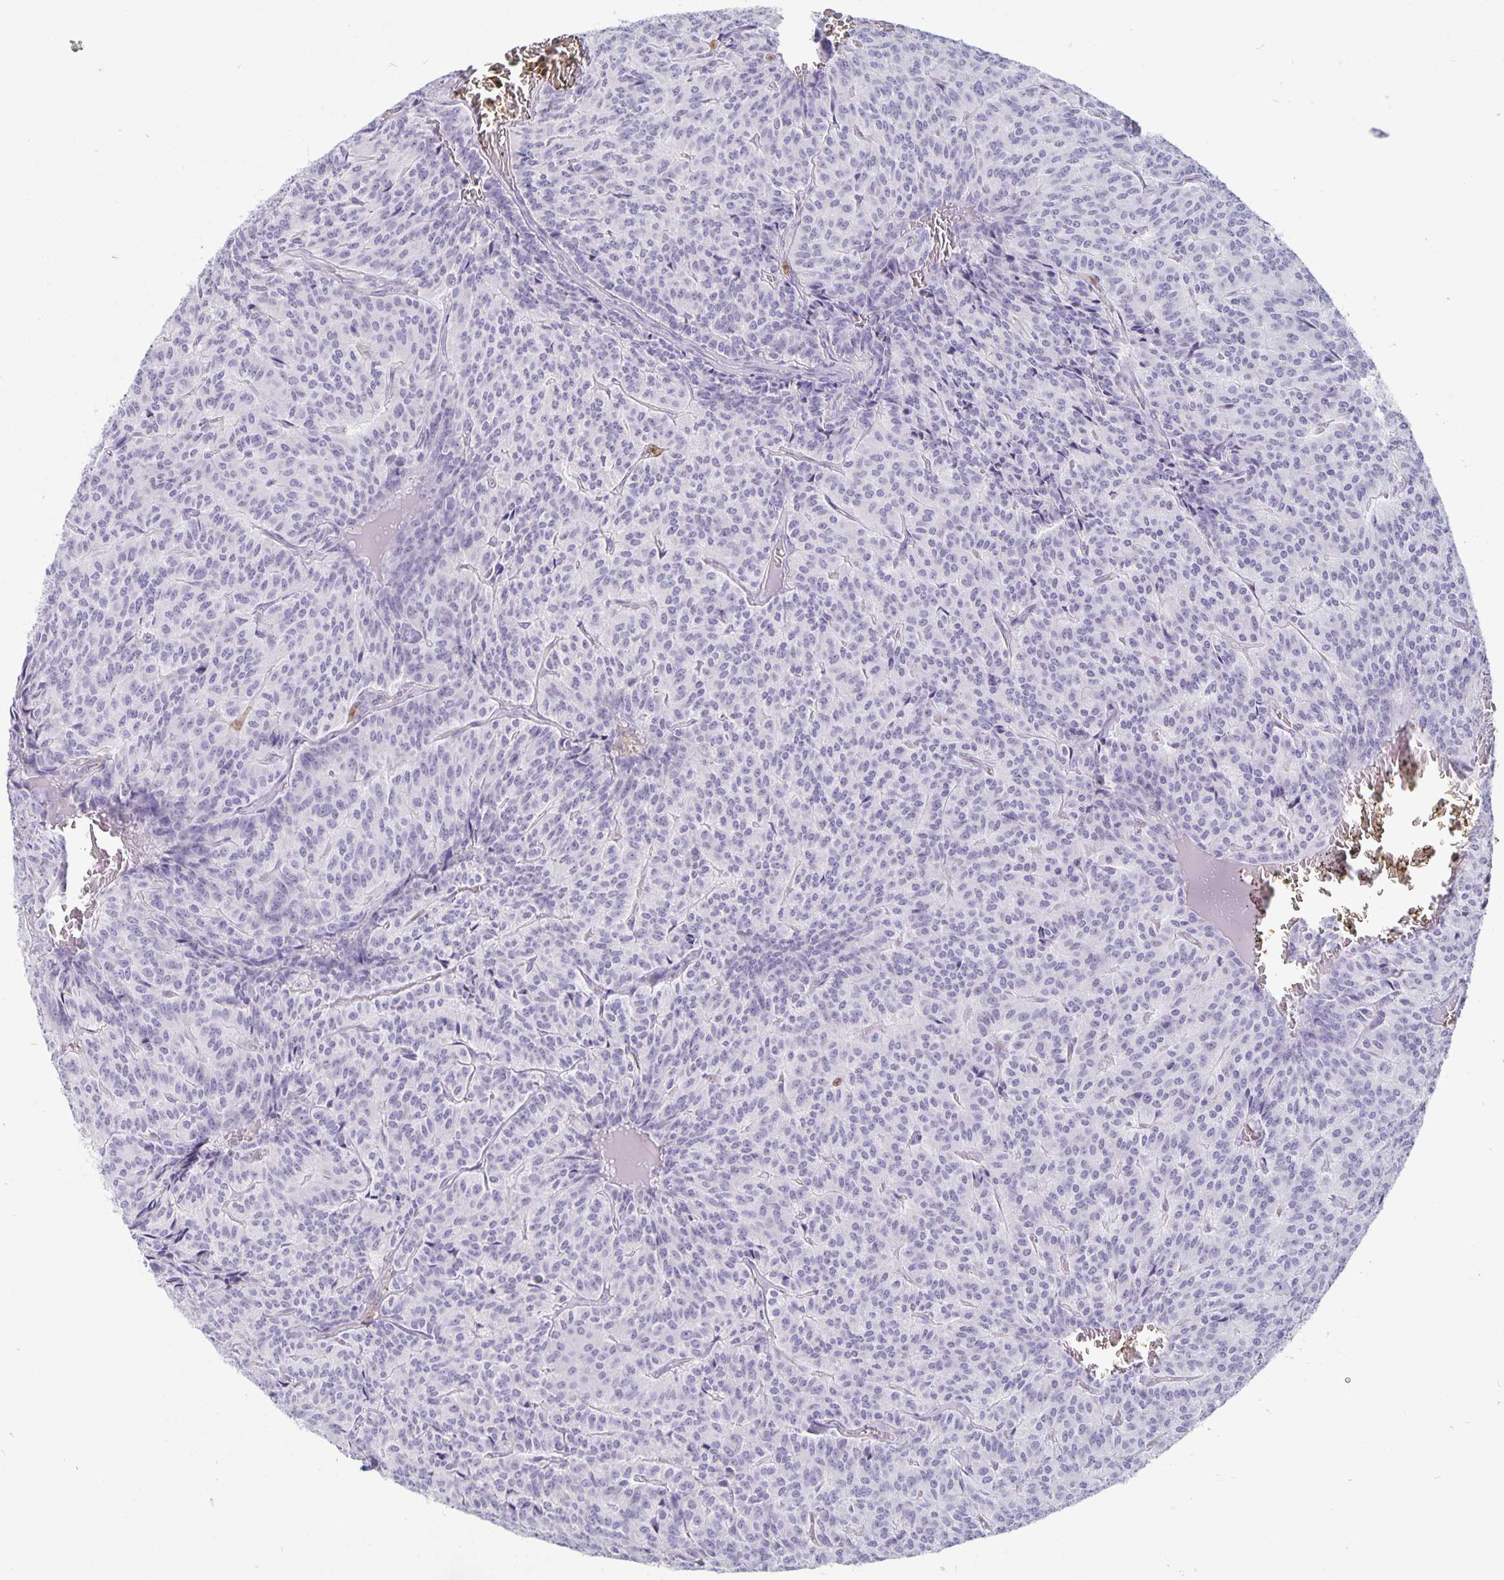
{"staining": {"intensity": "negative", "quantity": "none", "location": "none"}, "tissue": "carcinoid", "cell_type": "Tumor cells", "image_type": "cancer", "snomed": [{"axis": "morphology", "description": "Carcinoid, malignant, NOS"}, {"axis": "topography", "description": "Lung"}], "caption": "Immunohistochemical staining of human malignant carcinoid shows no significant staining in tumor cells.", "gene": "PLCB3", "patient": {"sex": "male", "age": 70}}